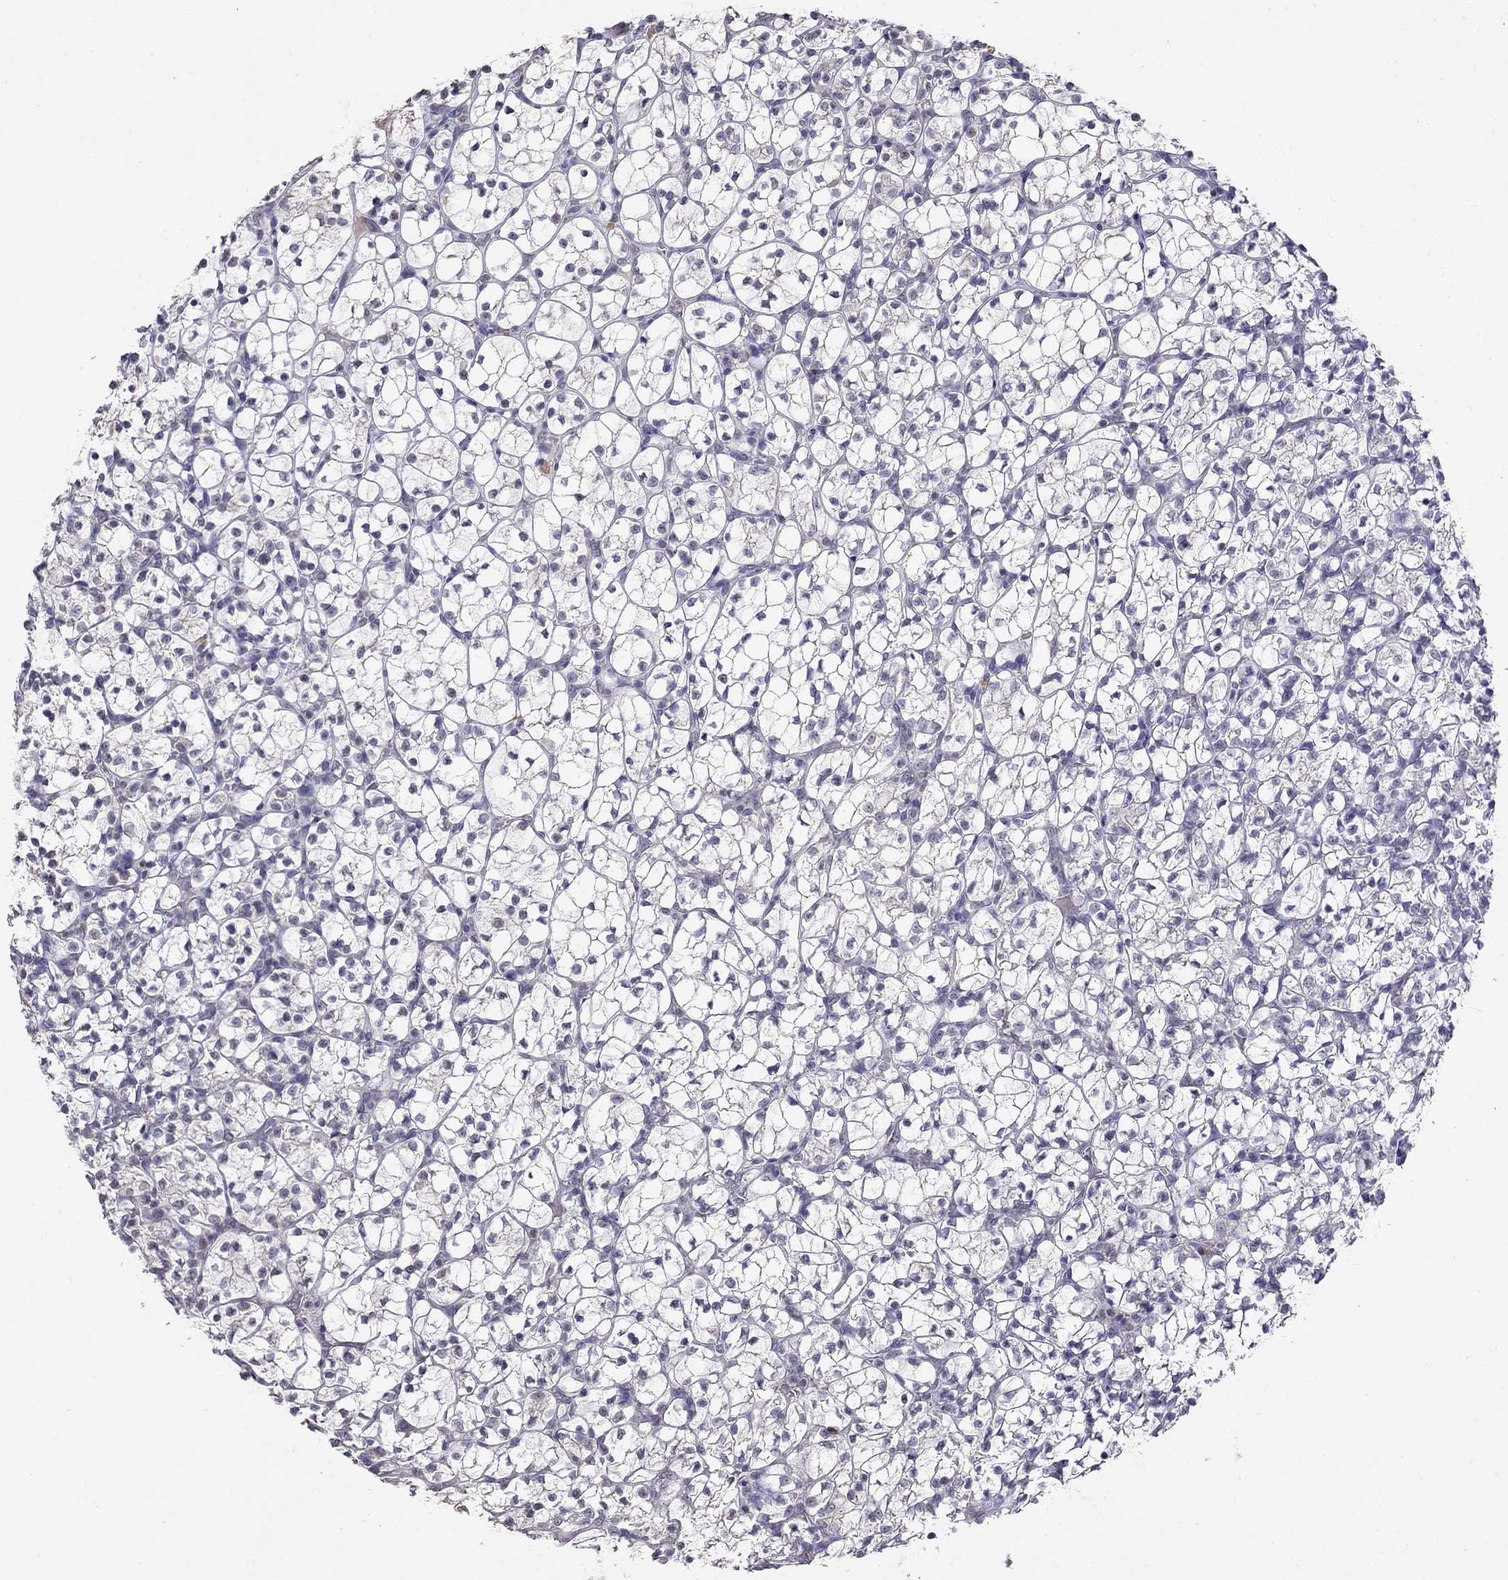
{"staining": {"intensity": "negative", "quantity": "none", "location": "none"}, "tissue": "renal cancer", "cell_type": "Tumor cells", "image_type": "cancer", "snomed": [{"axis": "morphology", "description": "Adenocarcinoma, NOS"}, {"axis": "topography", "description": "Kidney"}], "caption": "Adenocarcinoma (renal) was stained to show a protein in brown. There is no significant expression in tumor cells.", "gene": "WNK3", "patient": {"sex": "female", "age": 89}}